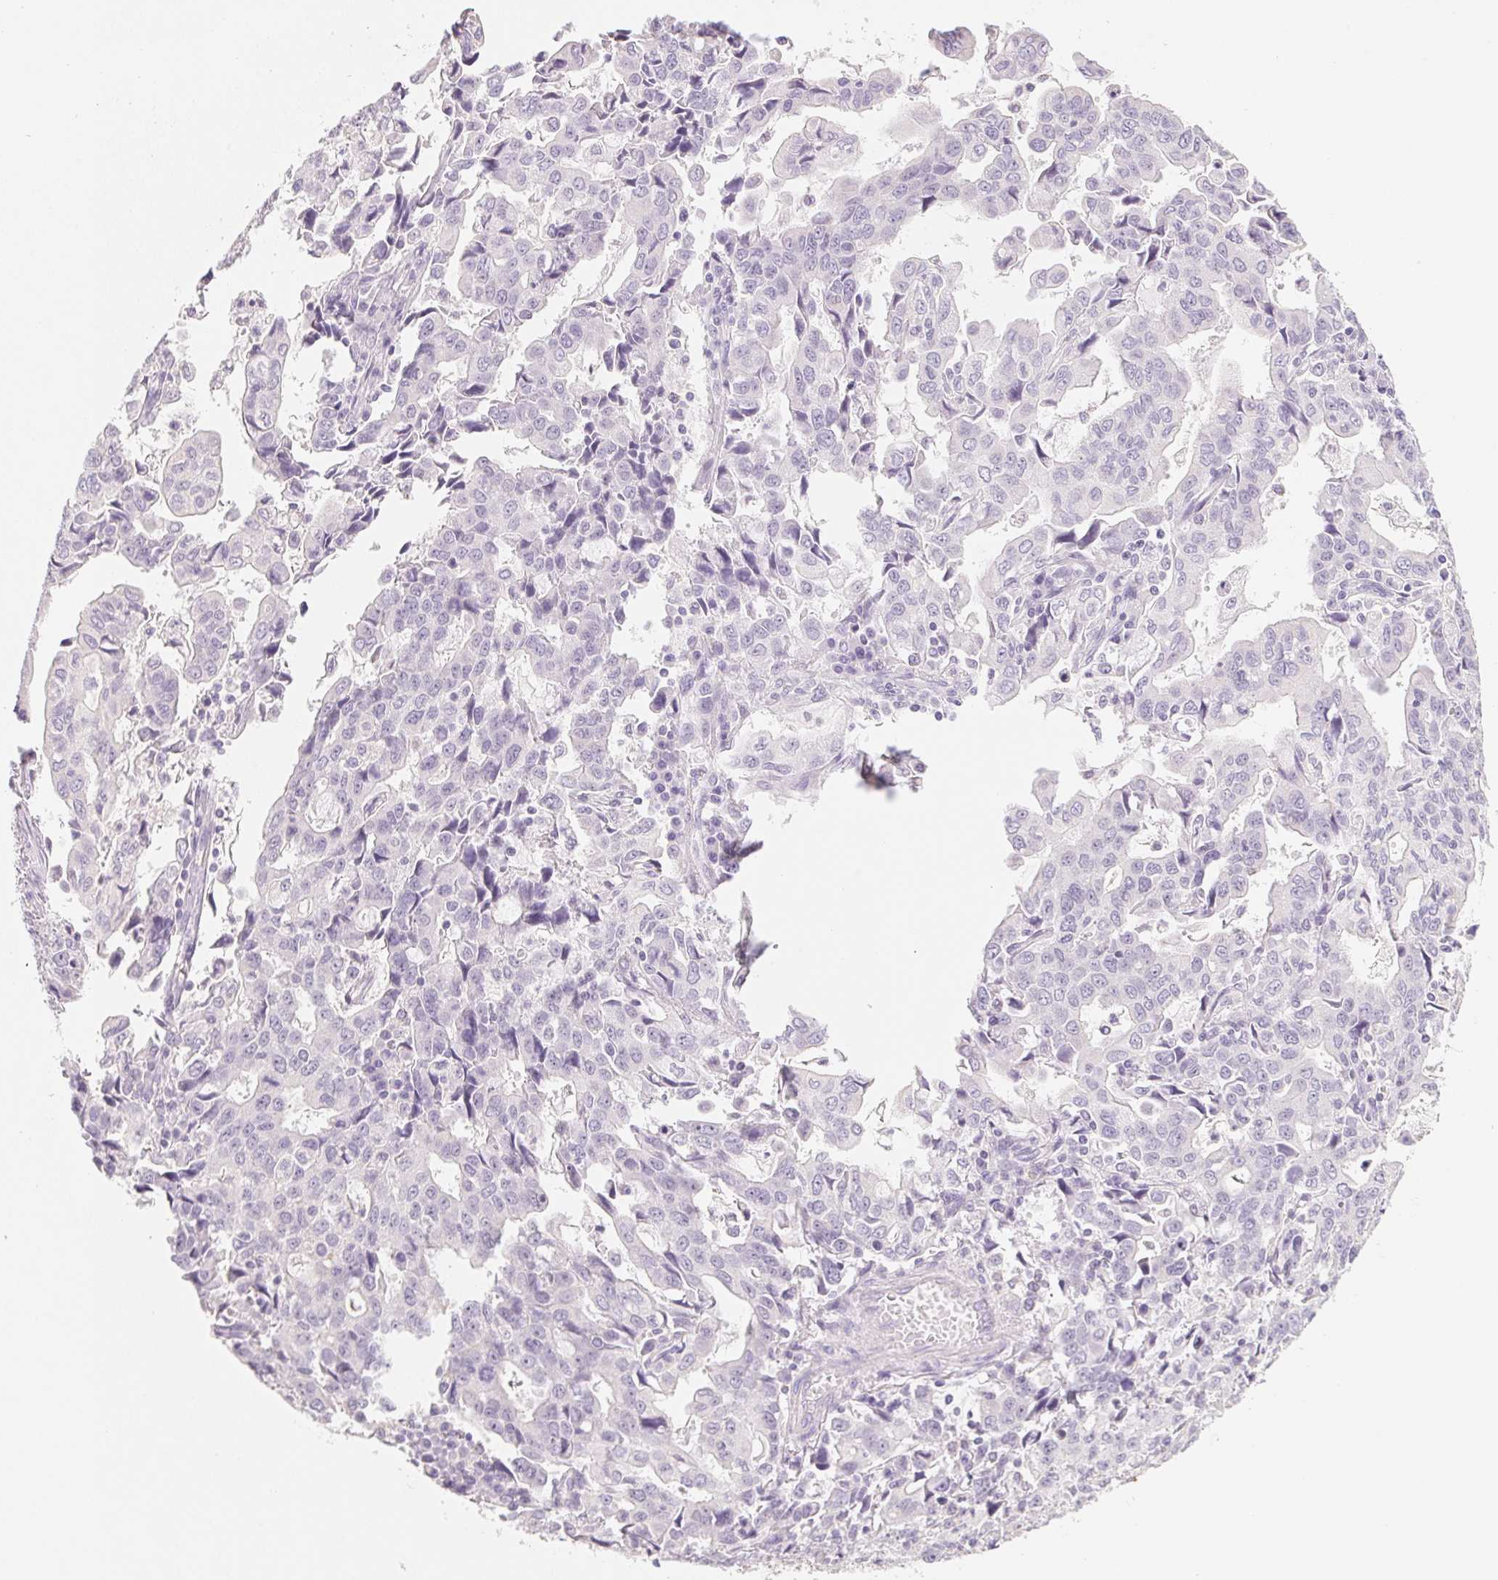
{"staining": {"intensity": "negative", "quantity": "none", "location": "none"}, "tissue": "stomach cancer", "cell_type": "Tumor cells", "image_type": "cancer", "snomed": [{"axis": "morphology", "description": "Adenocarcinoma, NOS"}, {"axis": "topography", "description": "Stomach, upper"}], "caption": "IHC of human stomach adenocarcinoma reveals no staining in tumor cells.", "gene": "ACP3", "patient": {"sex": "male", "age": 85}}